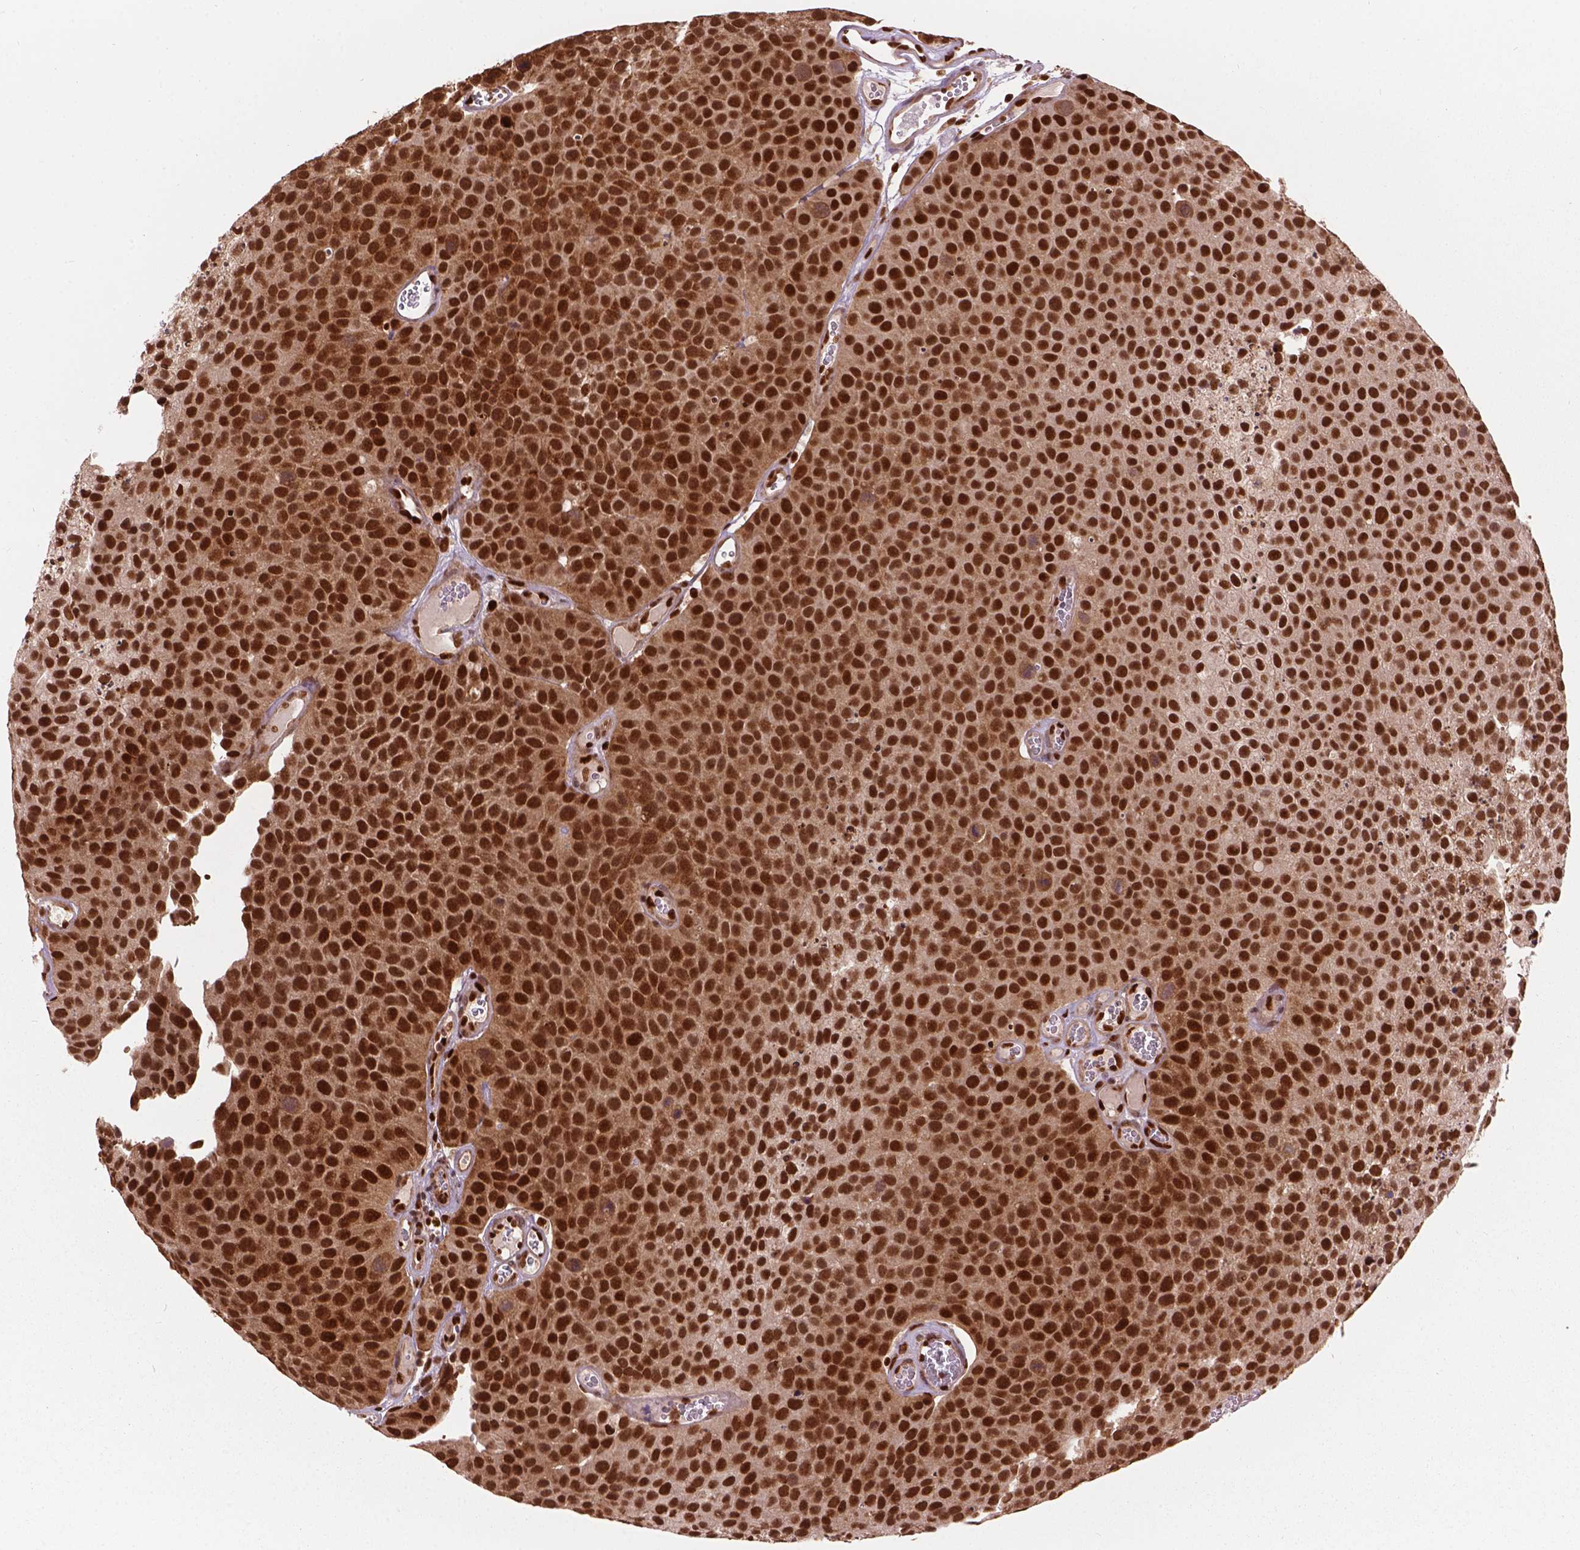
{"staining": {"intensity": "moderate", "quantity": ">75%", "location": "nuclear"}, "tissue": "urothelial cancer", "cell_type": "Tumor cells", "image_type": "cancer", "snomed": [{"axis": "morphology", "description": "Urothelial carcinoma, Low grade"}, {"axis": "topography", "description": "Urinary bladder"}], "caption": "Low-grade urothelial carcinoma stained with DAB (3,3'-diaminobenzidine) immunohistochemistry (IHC) displays medium levels of moderate nuclear positivity in approximately >75% of tumor cells.", "gene": "ANP32B", "patient": {"sex": "female", "age": 69}}